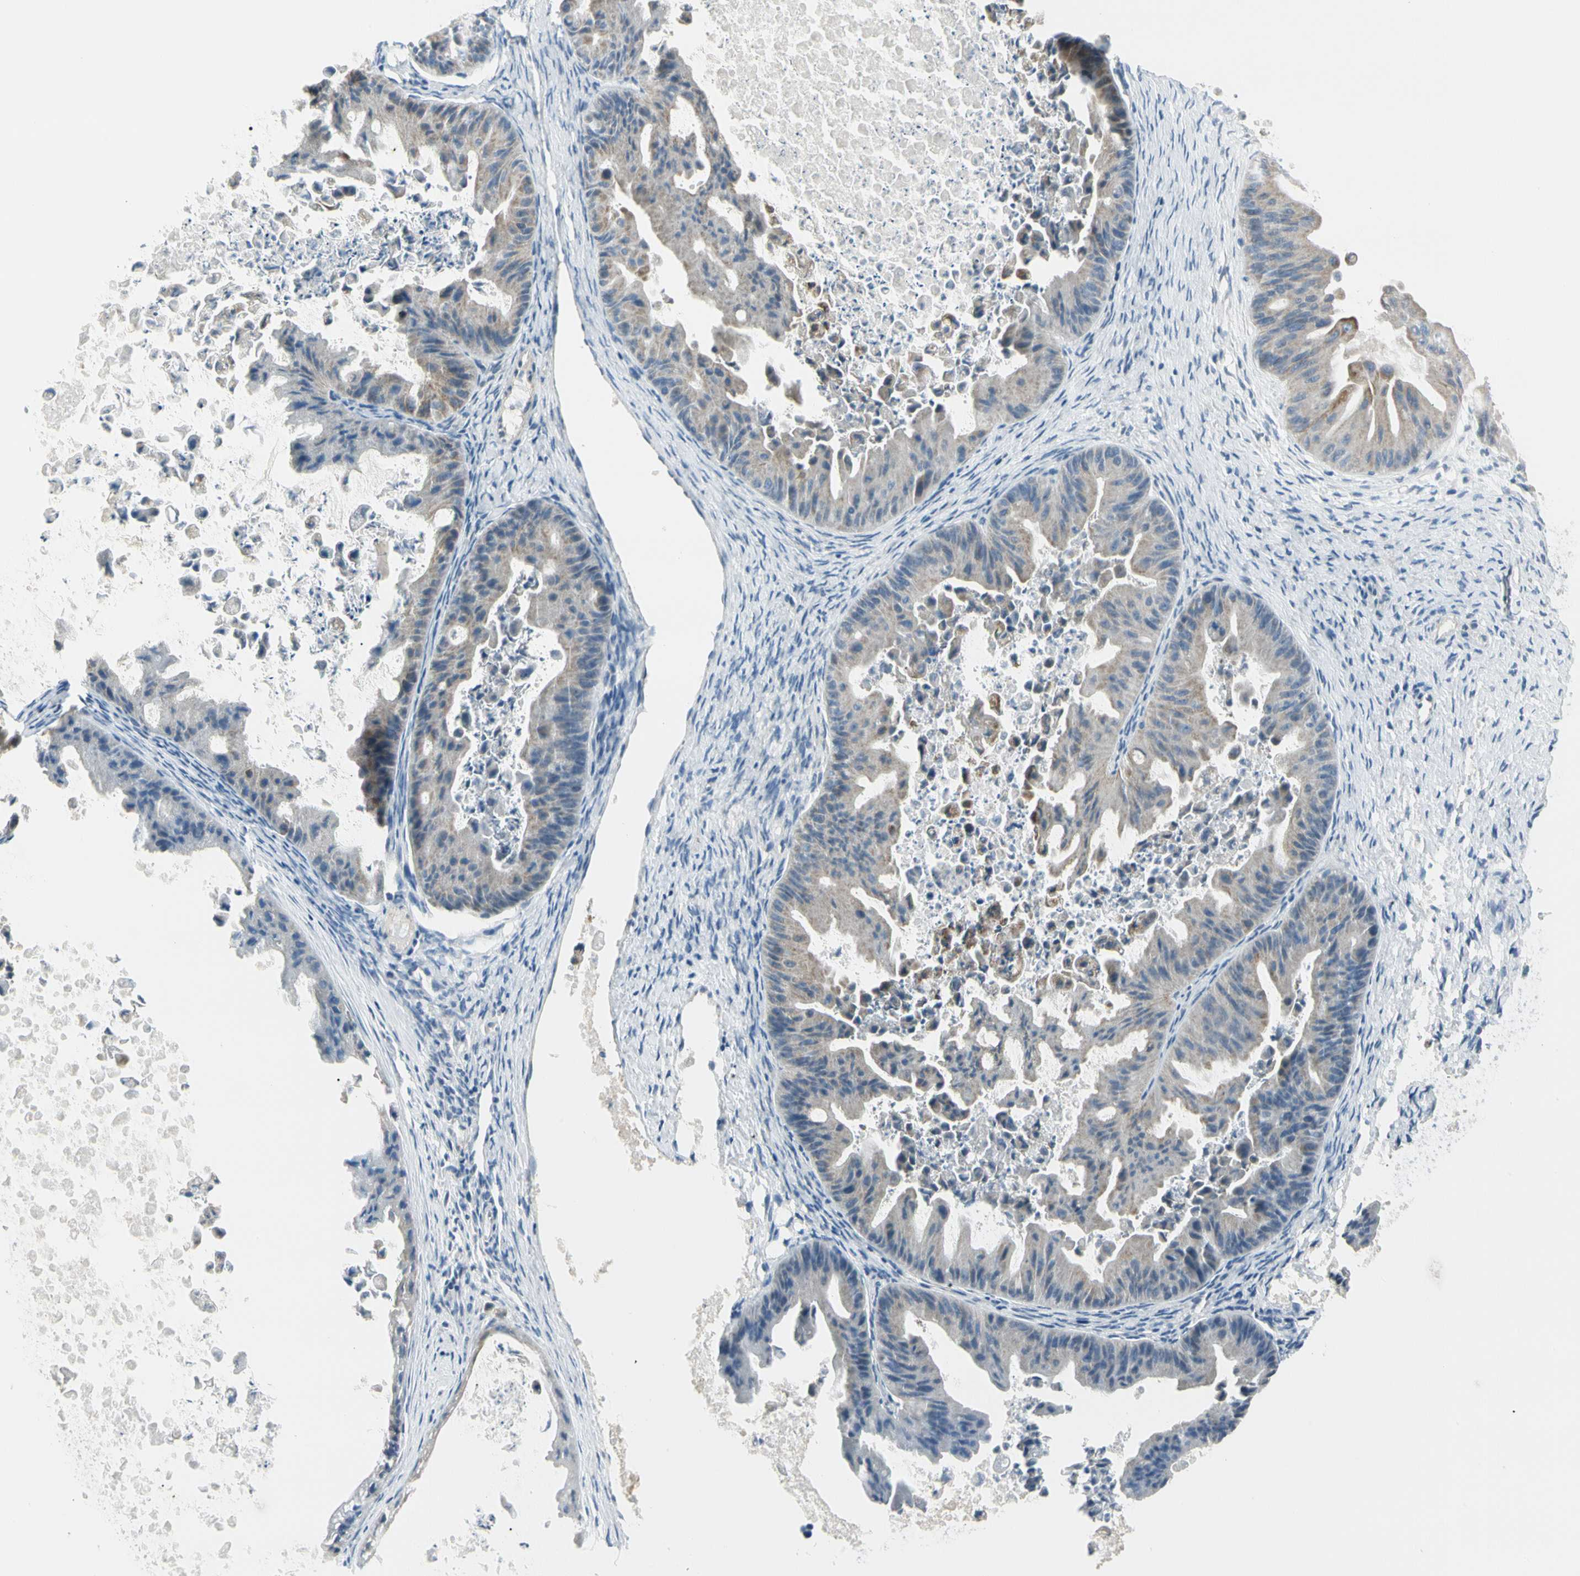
{"staining": {"intensity": "negative", "quantity": "none", "location": "none"}, "tissue": "ovarian cancer", "cell_type": "Tumor cells", "image_type": "cancer", "snomed": [{"axis": "morphology", "description": "Cystadenocarcinoma, mucinous, NOS"}, {"axis": "topography", "description": "Ovary"}], "caption": "Immunohistochemistry image of ovarian mucinous cystadenocarcinoma stained for a protein (brown), which exhibits no positivity in tumor cells. (Stains: DAB (3,3'-diaminobenzidine) immunohistochemistry (IHC) with hematoxylin counter stain, Microscopy: brightfield microscopy at high magnification).", "gene": "SLC6A15", "patient": {"sex": "female", "age": 37}}